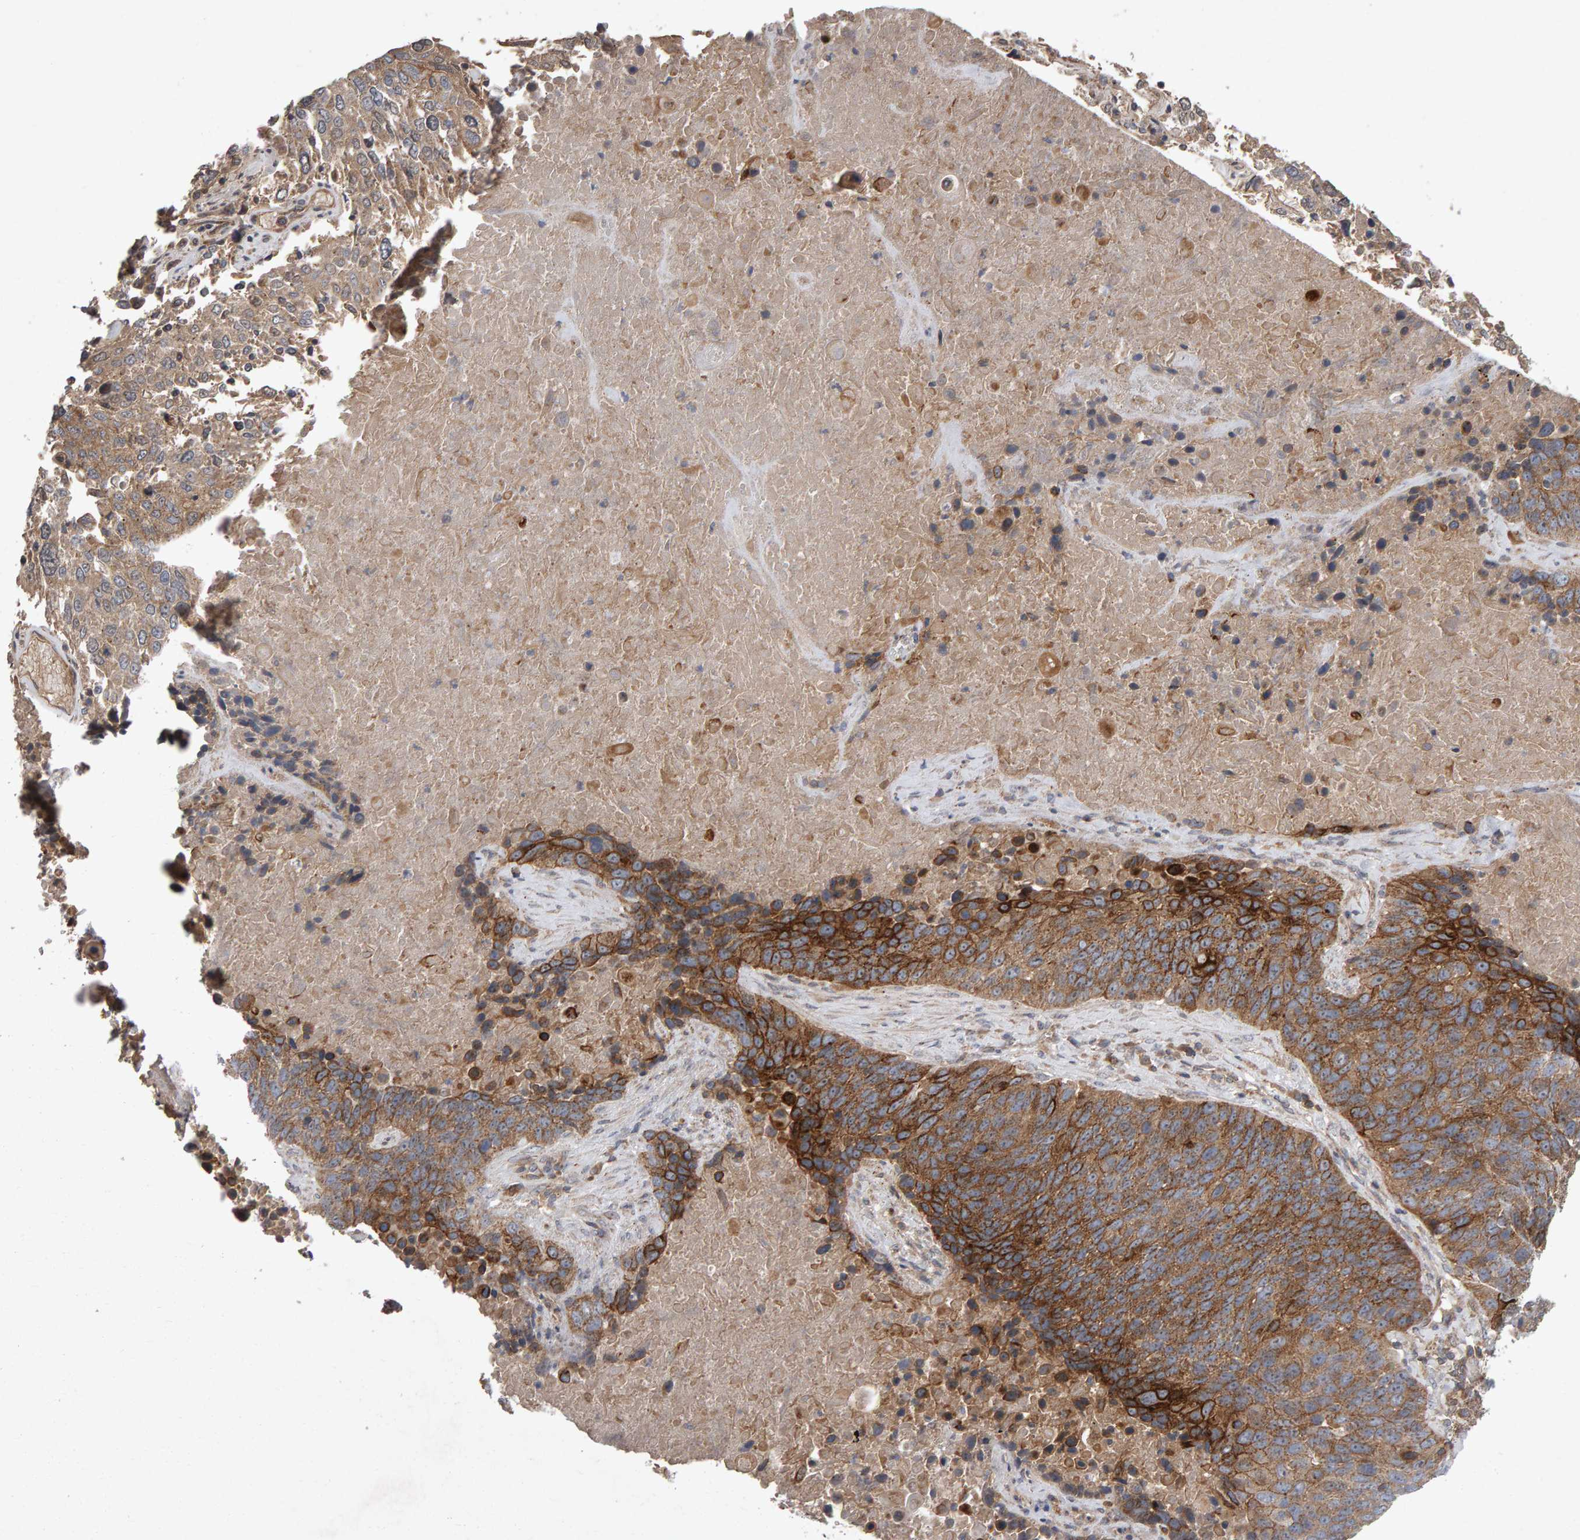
{"staining": {"intensity": "moderate", "quantity": ">75%", "location": "cytoplasmic/membranous"}, "tissue": "lung cancer", "cell_type": "Tumor cells", "image_type": "cancer", "snomed": [{"axis": "morphology", "description": "Squamous cell carcinoma, NOS"}, {"axis": "topography", "description": "Lung"}], "caption": "Protein expression analysis of human squamous cell carcinoma (lung) reveals moderate cytoplasmic/membranous positivity in approximately >75% of tumor cells.", "gene": "PGS1", "patient": {"sex": "male", "age": 65}}